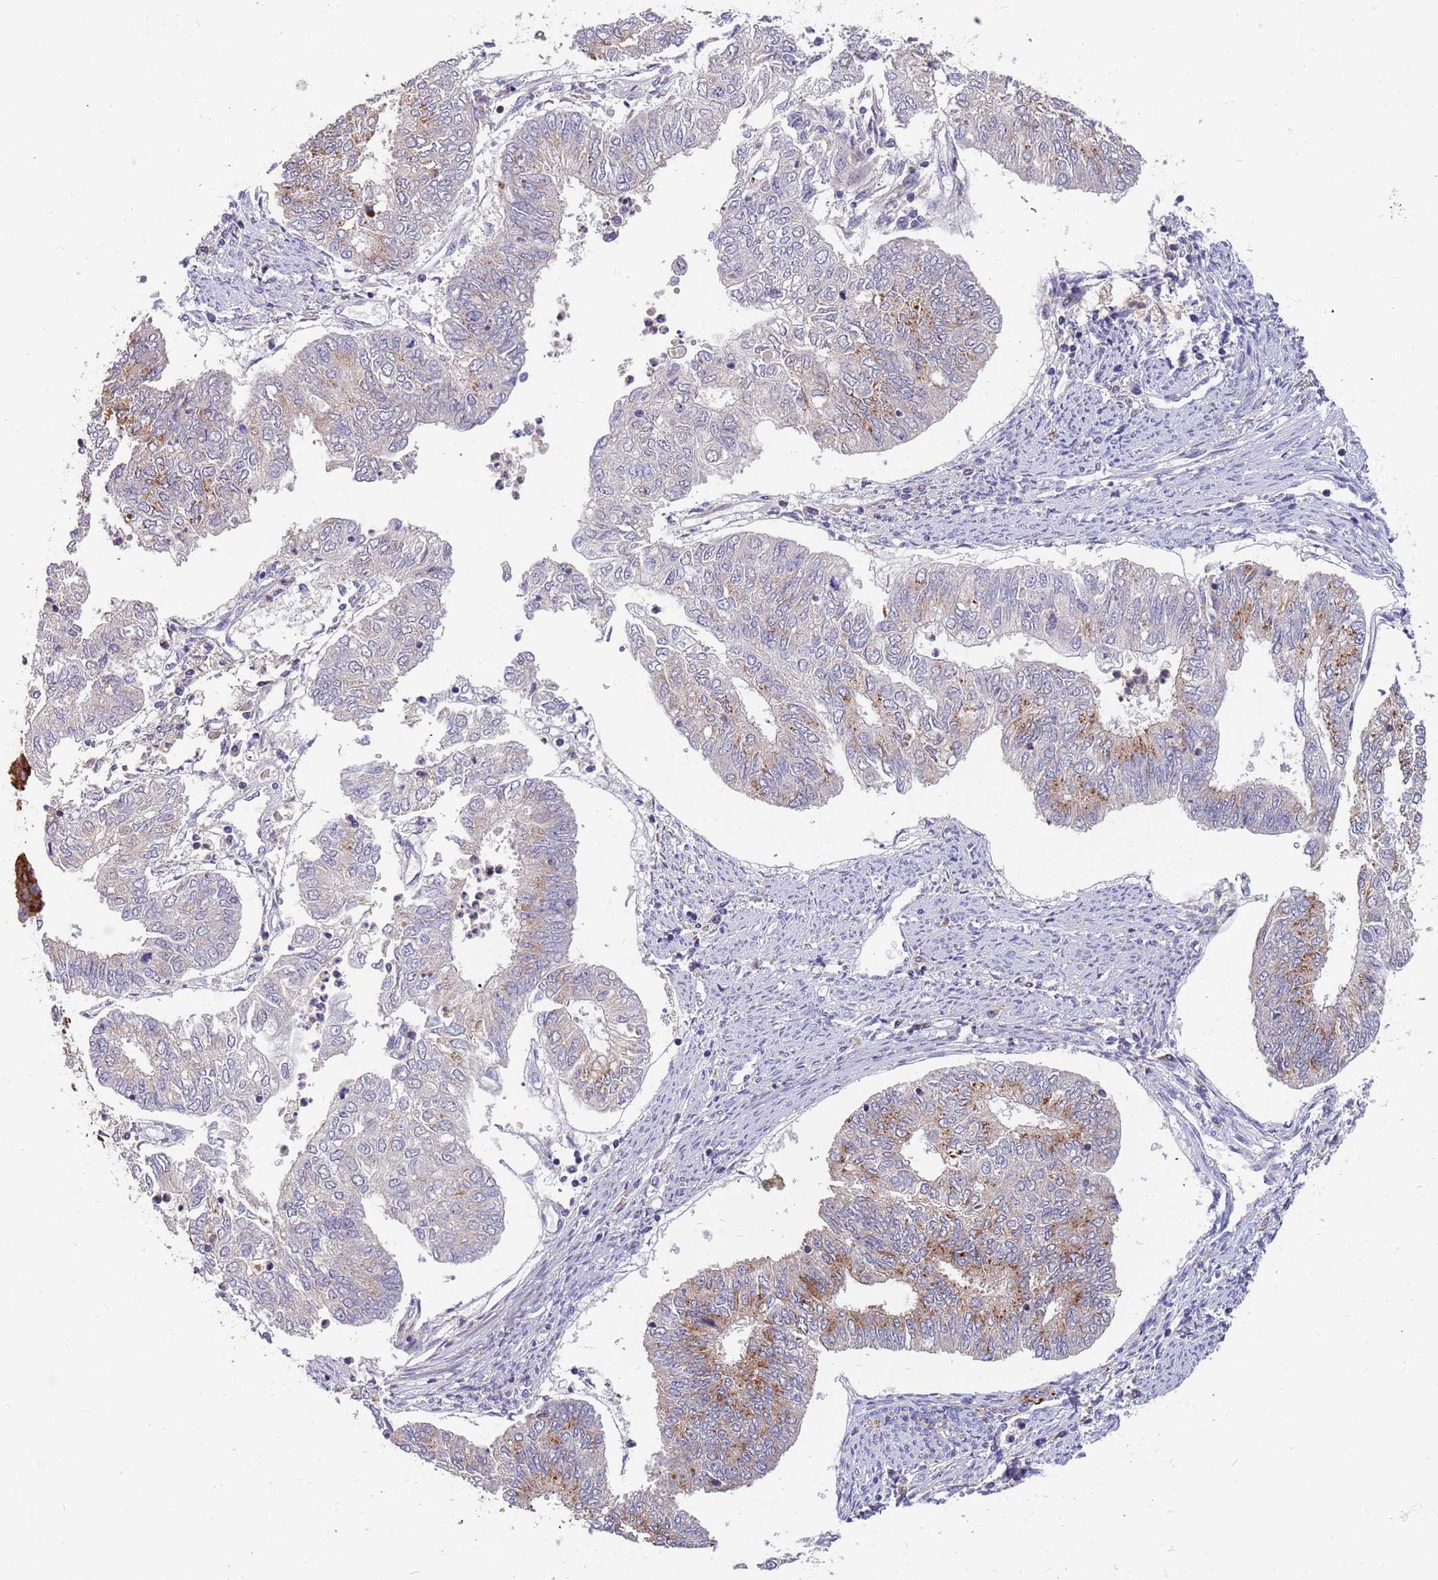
{"staining": {"intensity": "moderate", "quantity": "<25%", "location": "cytoplasmic/membranous"}, "tissue": "endometrial cancer", "cell_type": "Tumor cells", "image_type": "cancer", "snomed": [{"axis": "morphology", "description": "Adenocarcinoma, NOS"}, {"axis": "topography", "description": "Endometrium"}], "caption": "Protein staining of endometrial adenocarcinoma tissue reveals moderate cytoplasmic/membranous staining in about <25% of tumor cells.", "gene": "BORCS5", "patient": {"sex": "female", "age": 68}}